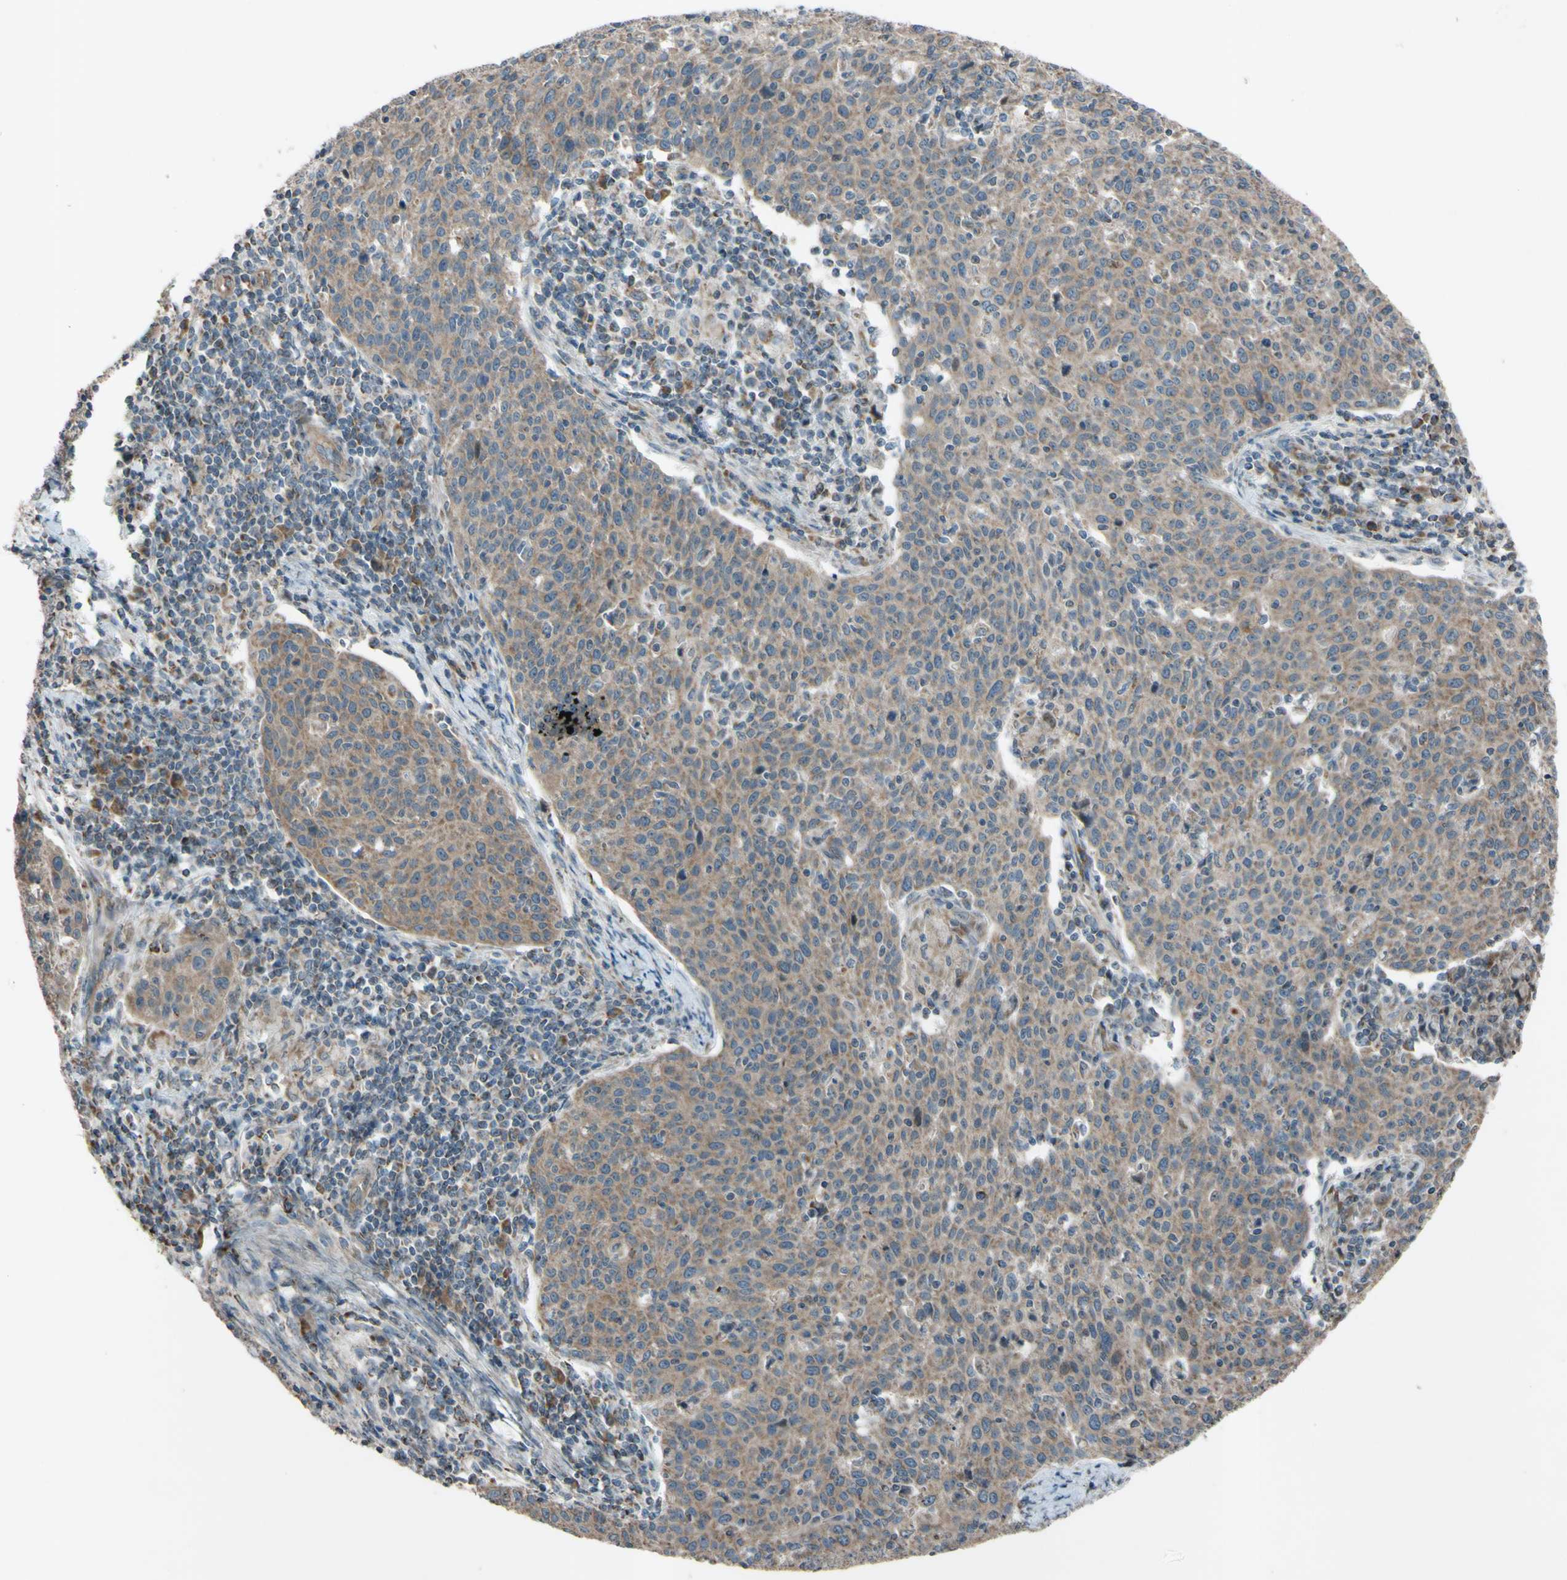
{"staining": {"intensity": "weak", "quantity": ">75%", "location": "cytoplasmic/membranous"}, "tissue": "cervical cancer", "cell_type": "Tumor cells", "image_type": "cancer", "snomed": [{"axis": "morphology", "description": "Squamous cell carcinoma, NOS"}, {"axis": "topography", "description": "Cervix"}], "caption": "Cervical cancer tissue shows weak cytoplasmic/membranous positivity in approximately >75% of tumor cells, visualized by immunohistochemistry.", "gene": "ACOT8", "patient": {"sex": "female", "age": 38}}